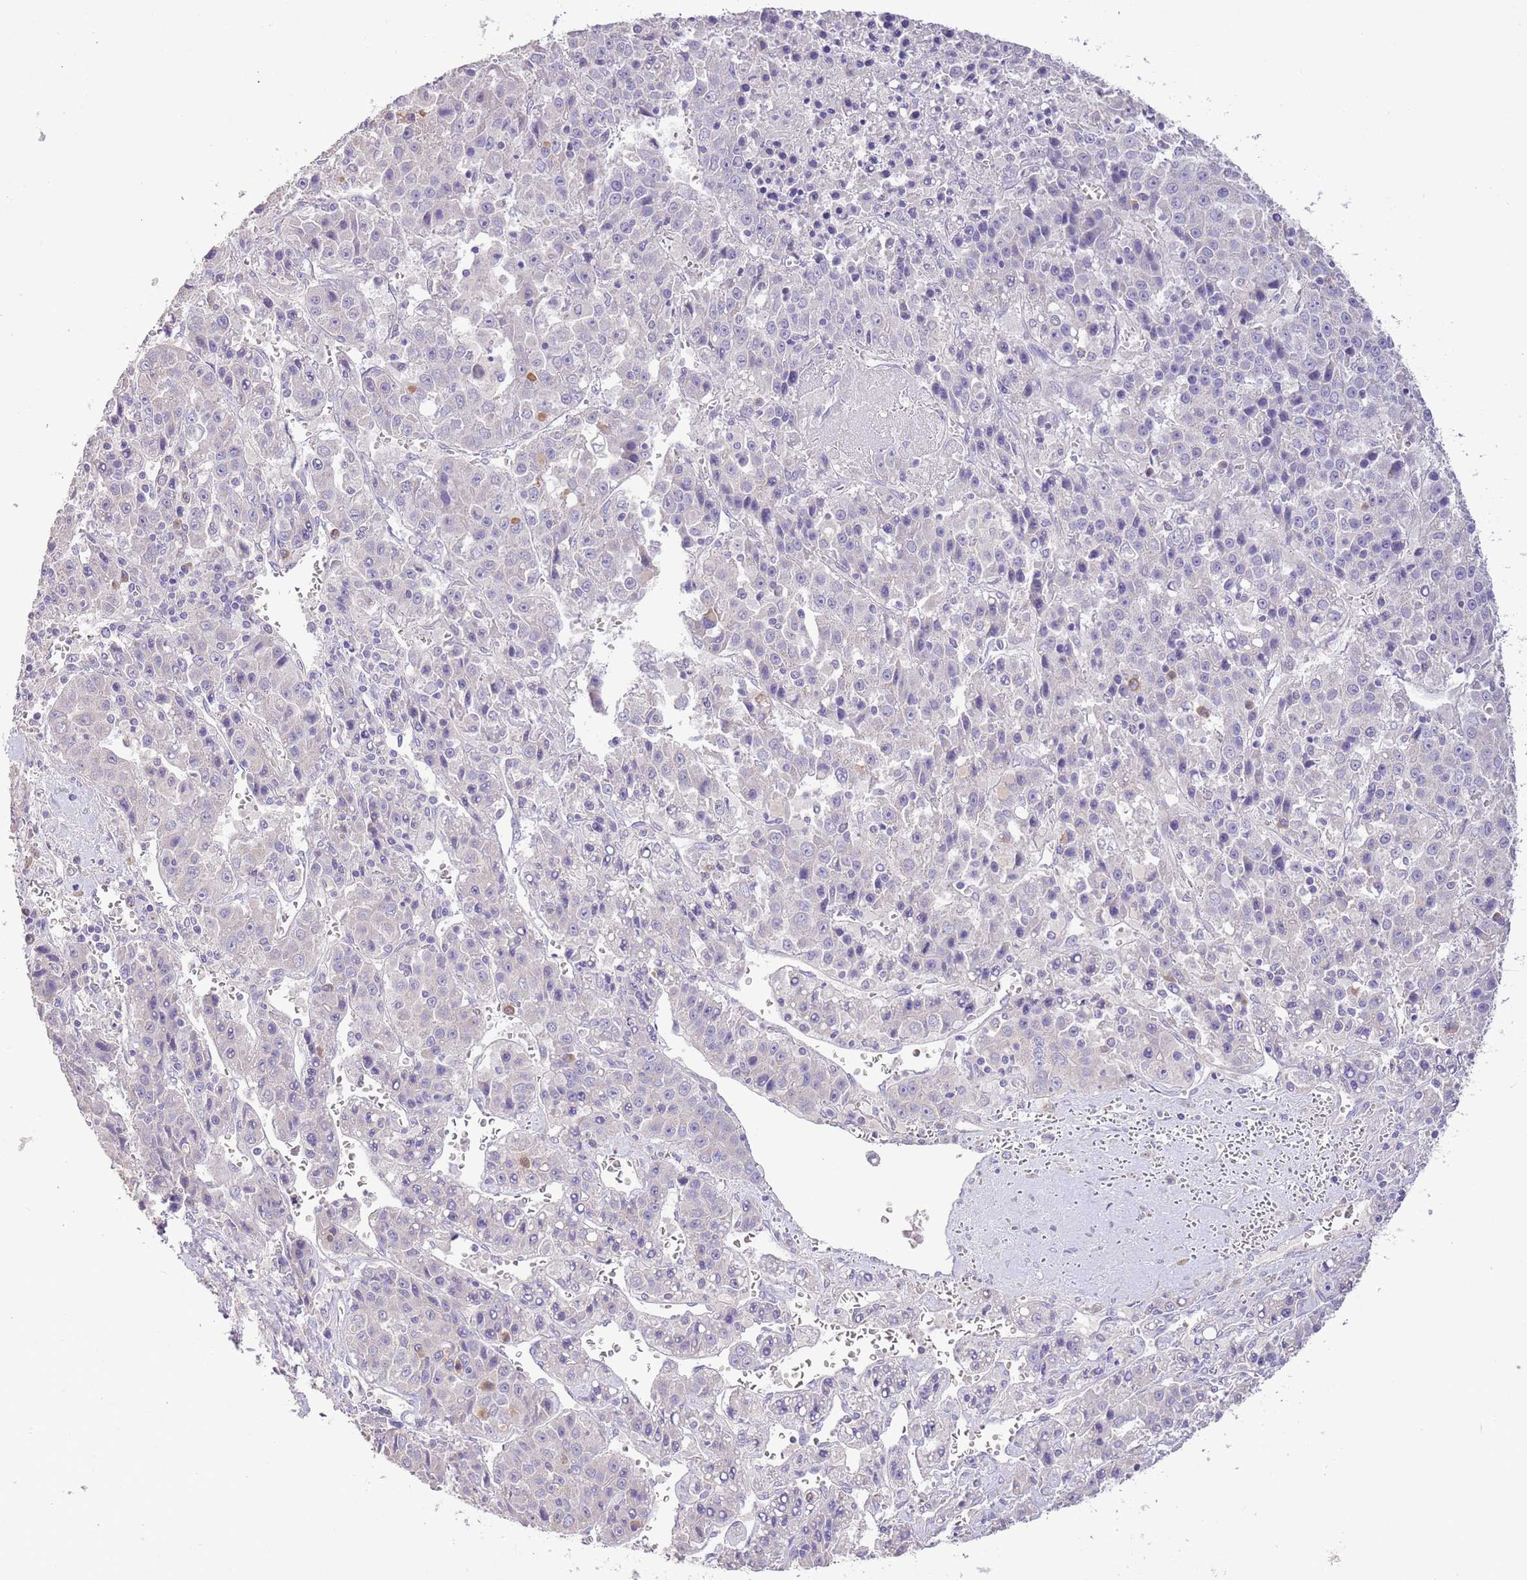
{"staining": {"intensity": "negative", "quantity": "none", "location": "none"}, "tissue": "liver cancer", "cell_type": "Tumor cells", "image_type": "cancer", "snomed": [{"axis": "morphology", "description": "Carcinoma, Hepatocellular, NOS"}, {"axis": "topography", "description": "Liver"}], "caption": "The immunohistochemistry (IHC) histopathology image has no significant expression in tumor cells of liver hepatocellular carcinoma tissue.", "gene": "ZNF658", "patient": {"sex": "female", "age": 53}}